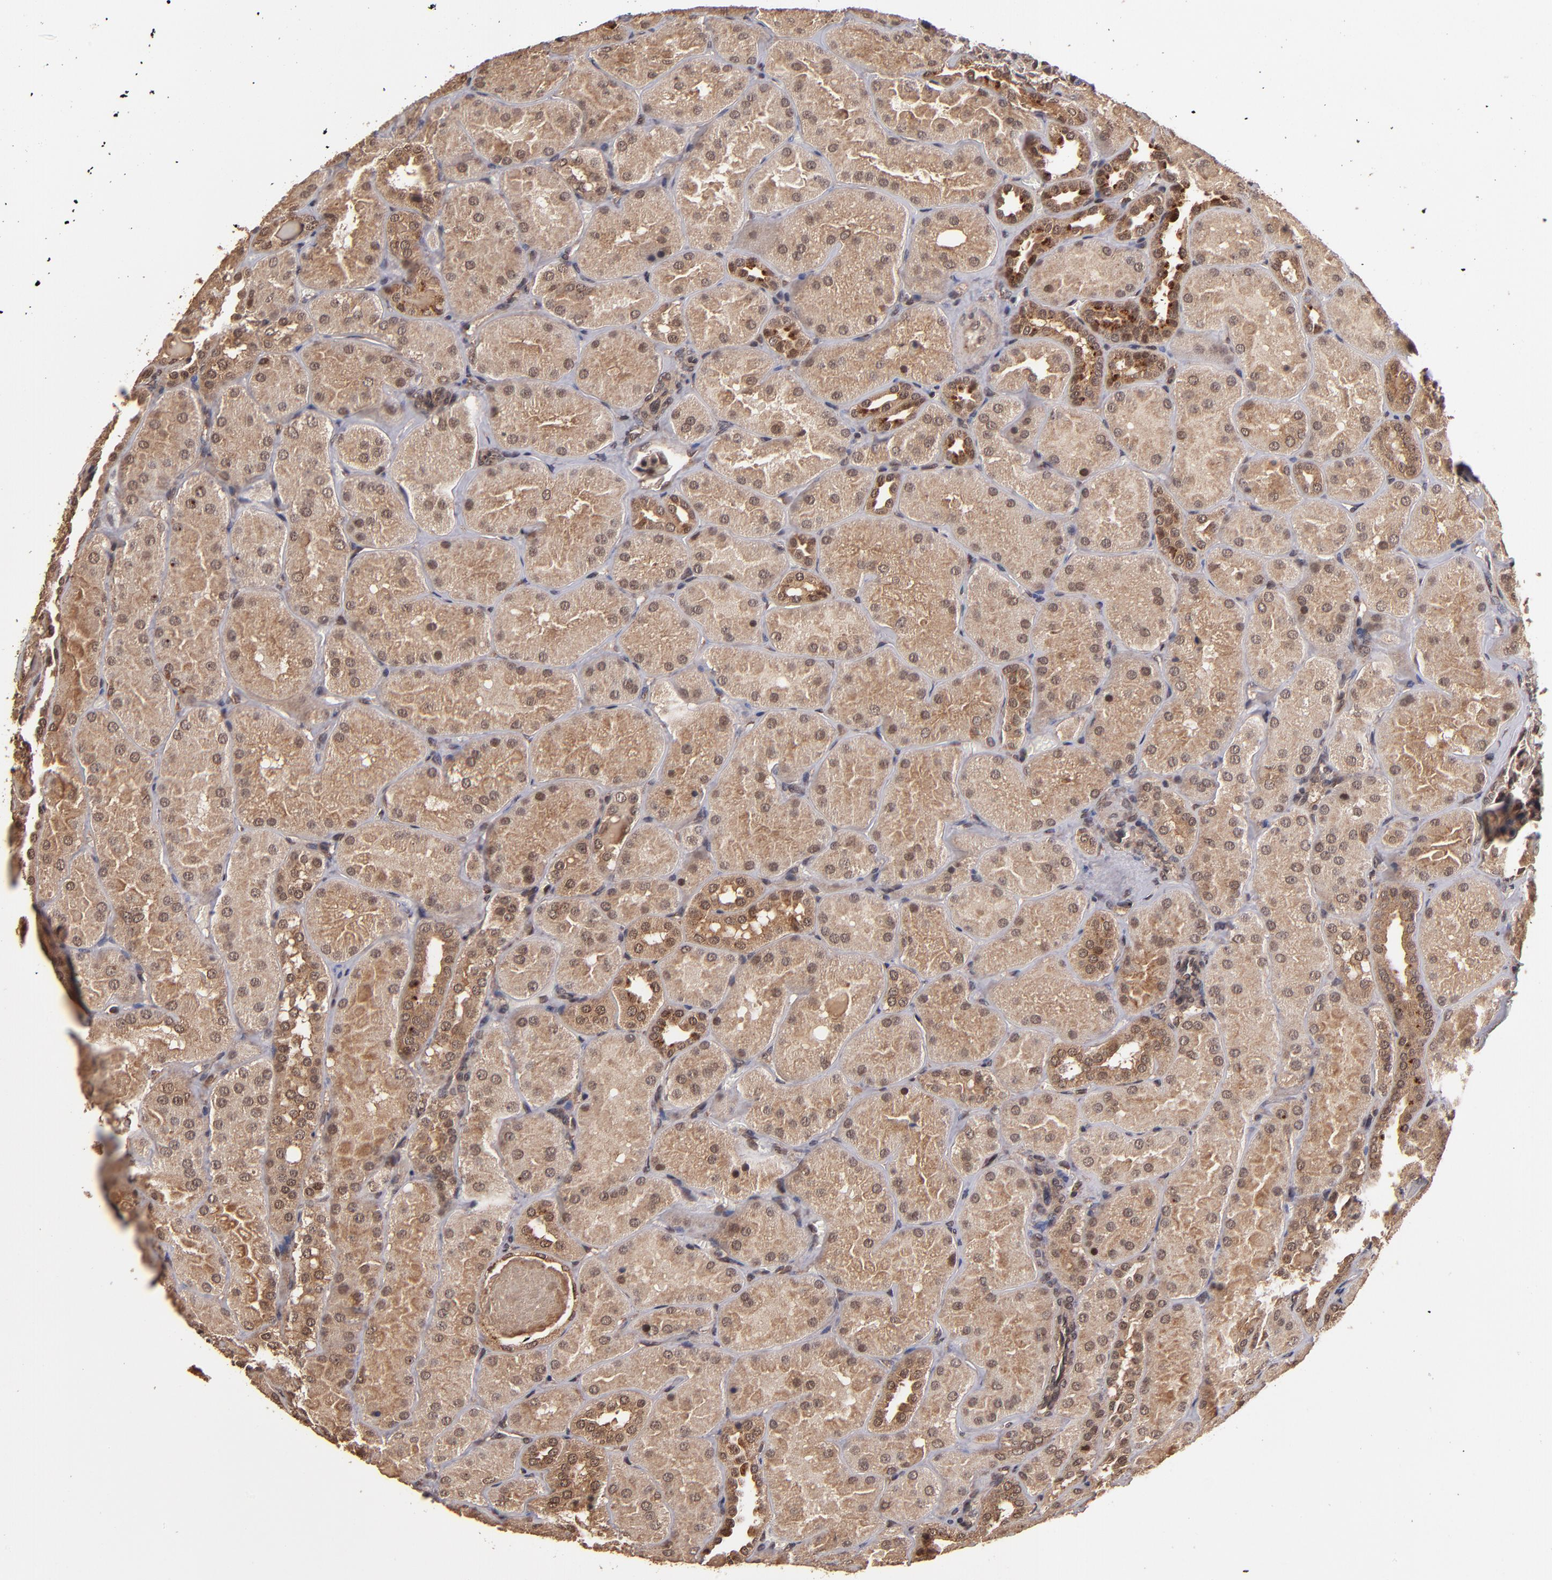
{"staining": {"intensity": "weak", "quantity": "25%-75%", "location": "cytoplasmic/membranous"}, "tissue": "kidney", "cell_type": "Cells in glomeruli", "image_type": "normal", "snomed": [{"axis": "morphology", "description": "Normal tissue, NOS"}, {"axis": "topography", "description": "Kidney"}], "caption": "Immunohistochemical staining of normal kidney demonstrates weak cytoplasmic/membranous protein positivity in about 25%-75% of cells in glomeruli.", "gene": "NFE2L2", "patient": {"sex": "male", "age": 28}}